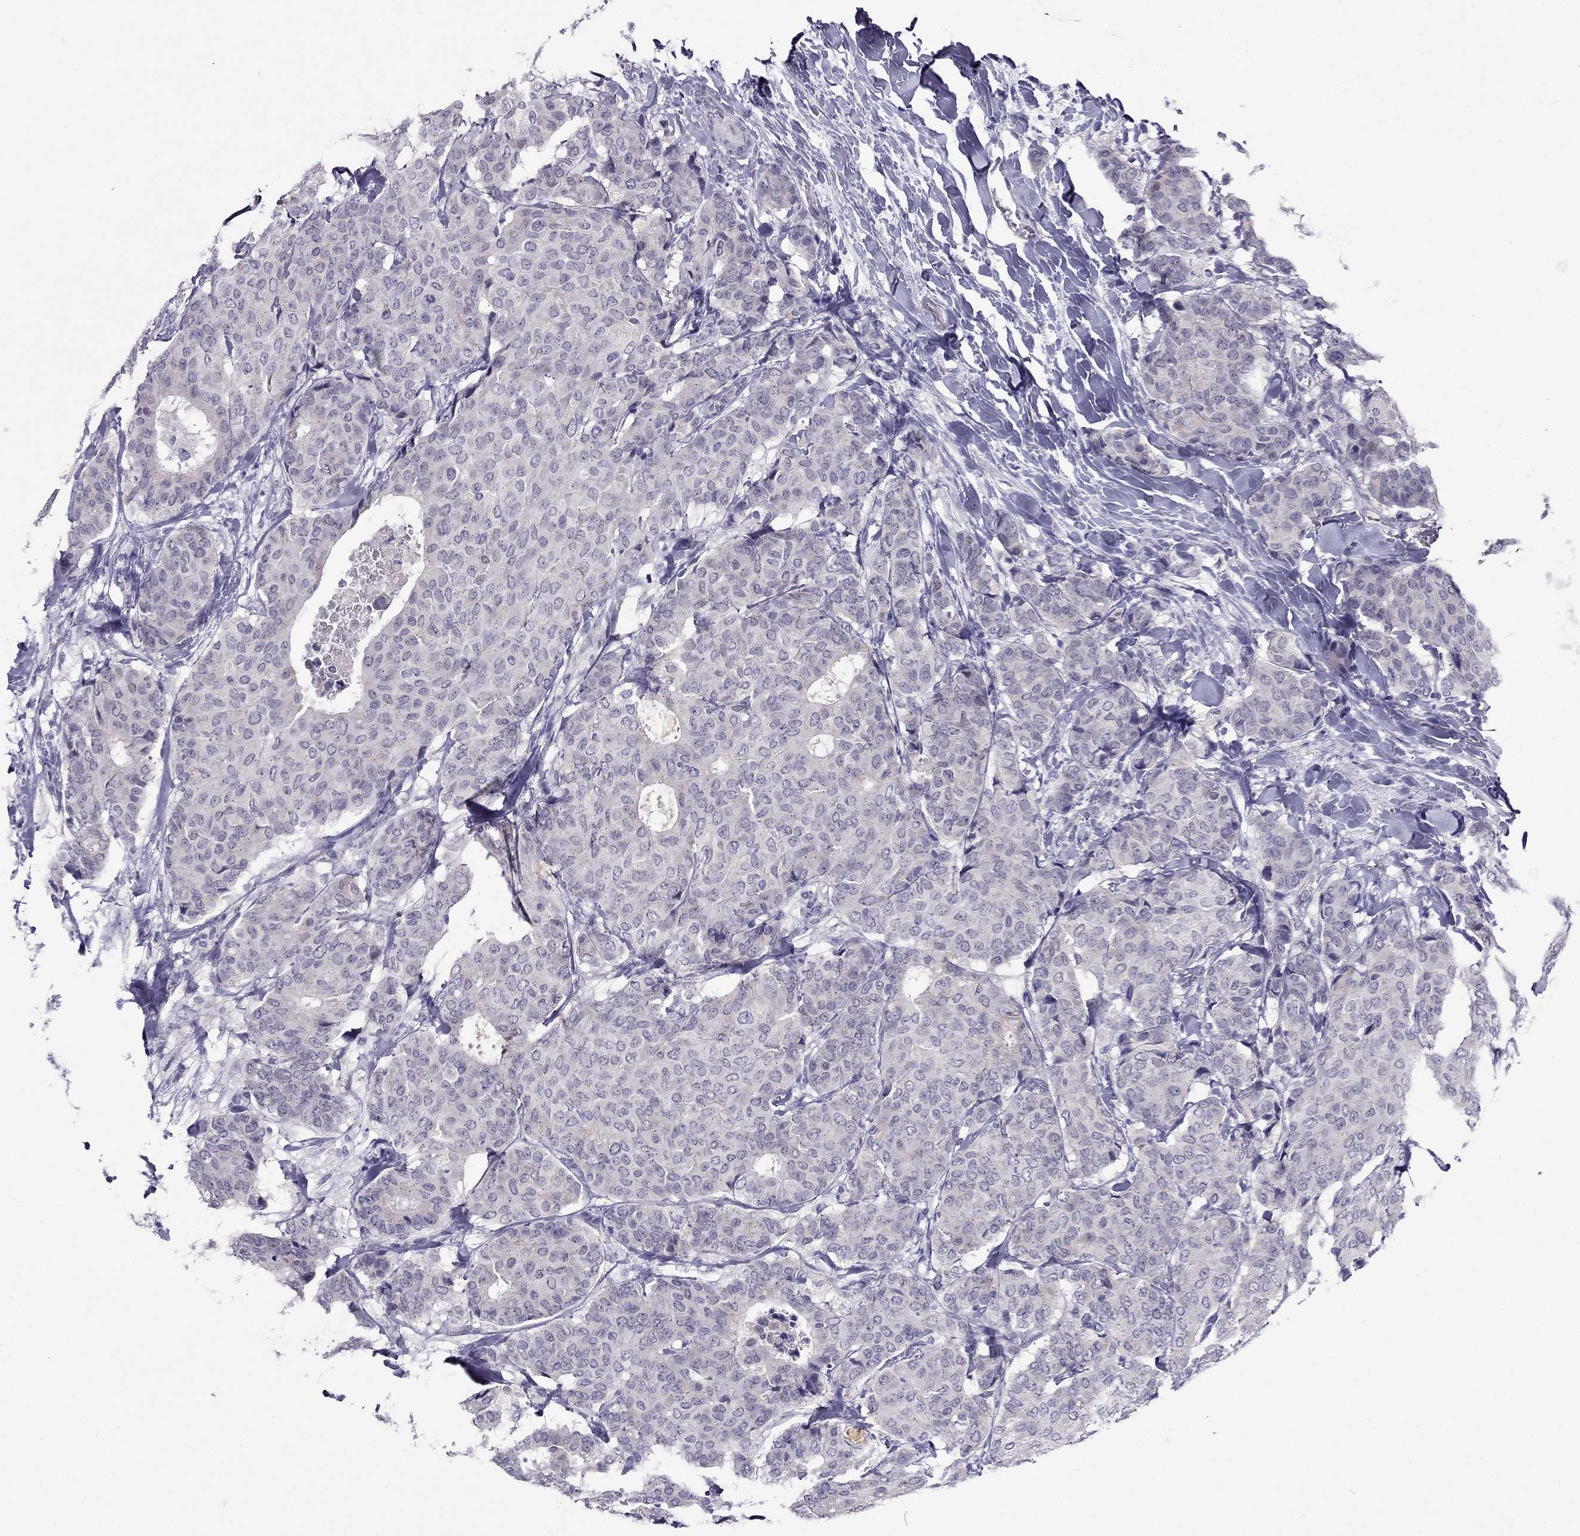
{"staining": {"intensity": "negative", "quantity": "none", "location": "none"}, "tissue": "breast cancer", "cell_type": "Tumor cells", "image_type": "cancer", "snomed": [{"axis": "morphology", "description": "Duct carcinoma"}, {"axis": "topography", "description": "Breast"}], "caption": "DAB (3,3'-diaminobenzidine) immunohistochemical staining of human breast invasive ductal carcinoma displays no significant expression in tumor cells.", "gene": "MYBPH", "patient": {"sex": "female", "age": 75}}